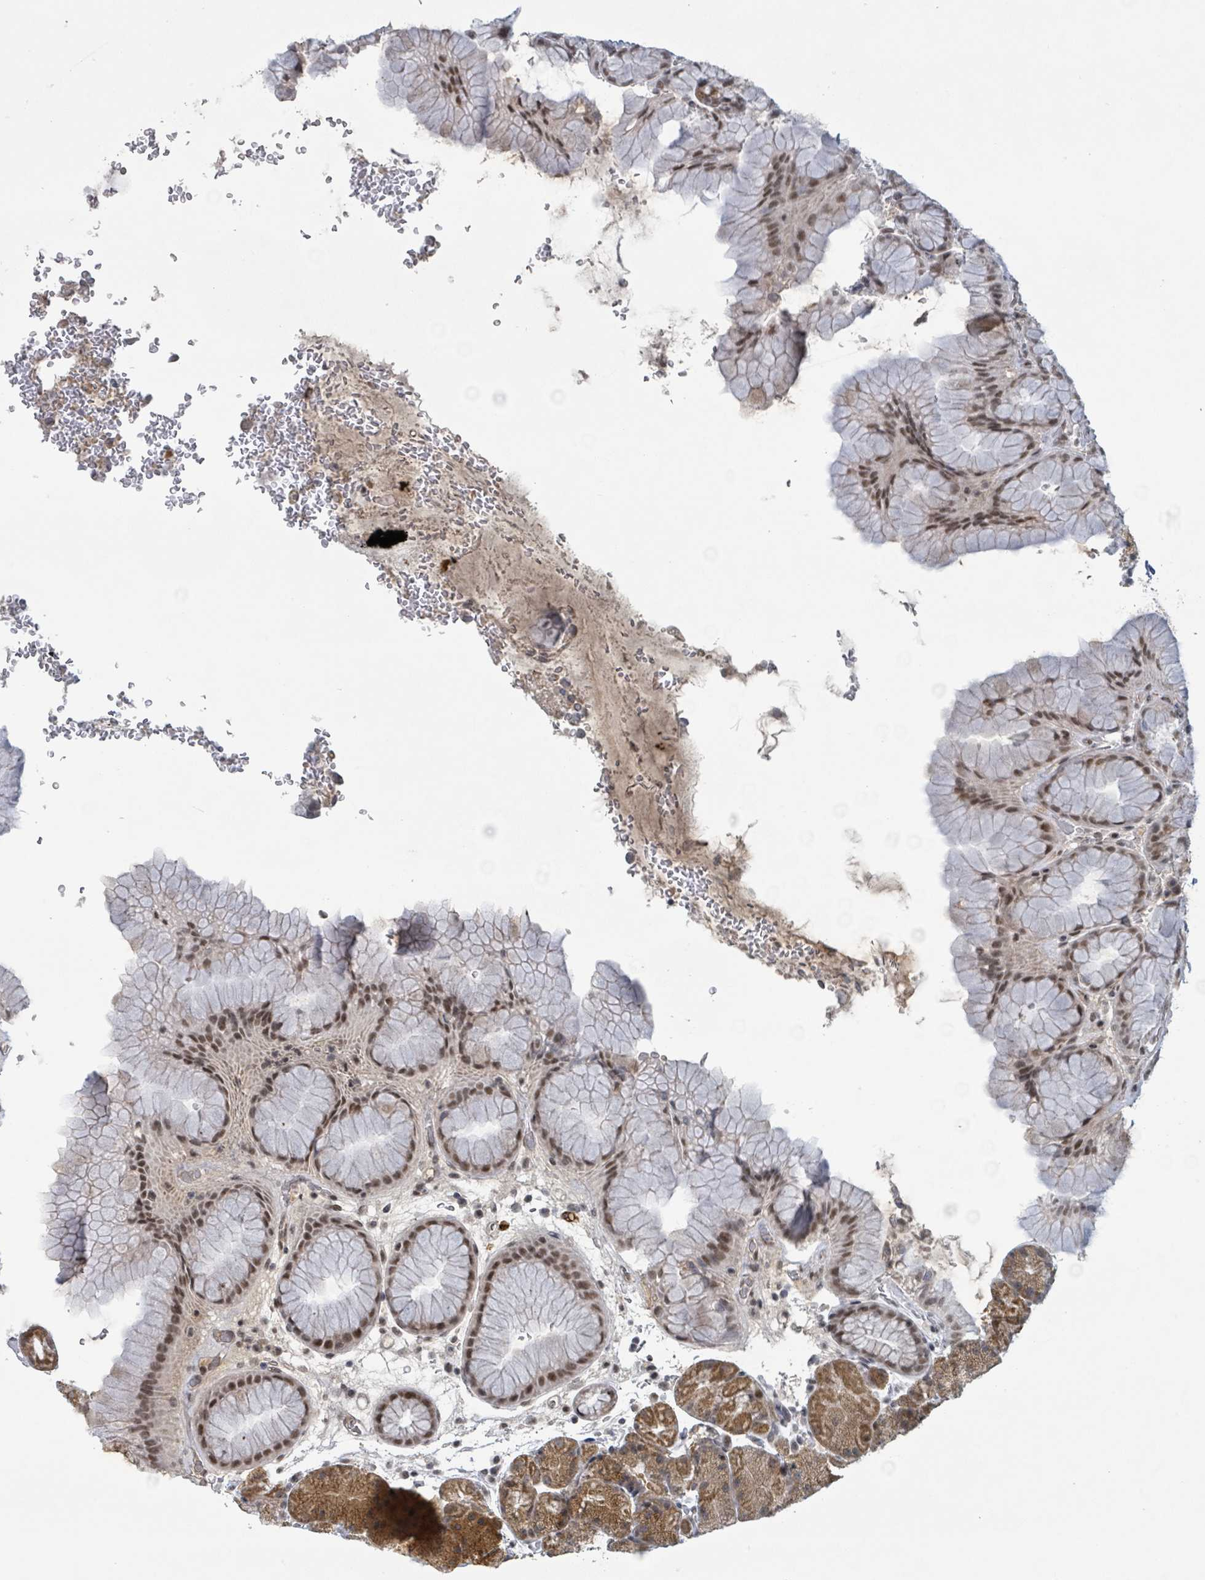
{"staining": {"intensity": "moderate", "quantity": ">75%", "location": "cytoplasmic/membranous,nuclear"}, "tissue": "stomach", "cell_type": "Glandular cells", "image_type": "normal", "snomed": [{"axis": "morphology", "description": "Normal tissue, NOS"}, {"axis": "topography", "description": "Stomach, upper"}, {"axis": "topography", "description": "Stomach, lower"}], "caption": "Immunohistochemistry staining of benign stomach, which demonstrates medium levels of moderate cytoplasmic/membranous,nuclear positivity in about >75% of glandular cells indicating moderate cytoplasmic/membranous,nuclear protein positivity. The staining was performed using DAB (brown) for protein detection and nuclei were counterstained in hematoxylin (blue).", "gene": "BANP", "patient": {"sex": "male", "age": 67}}